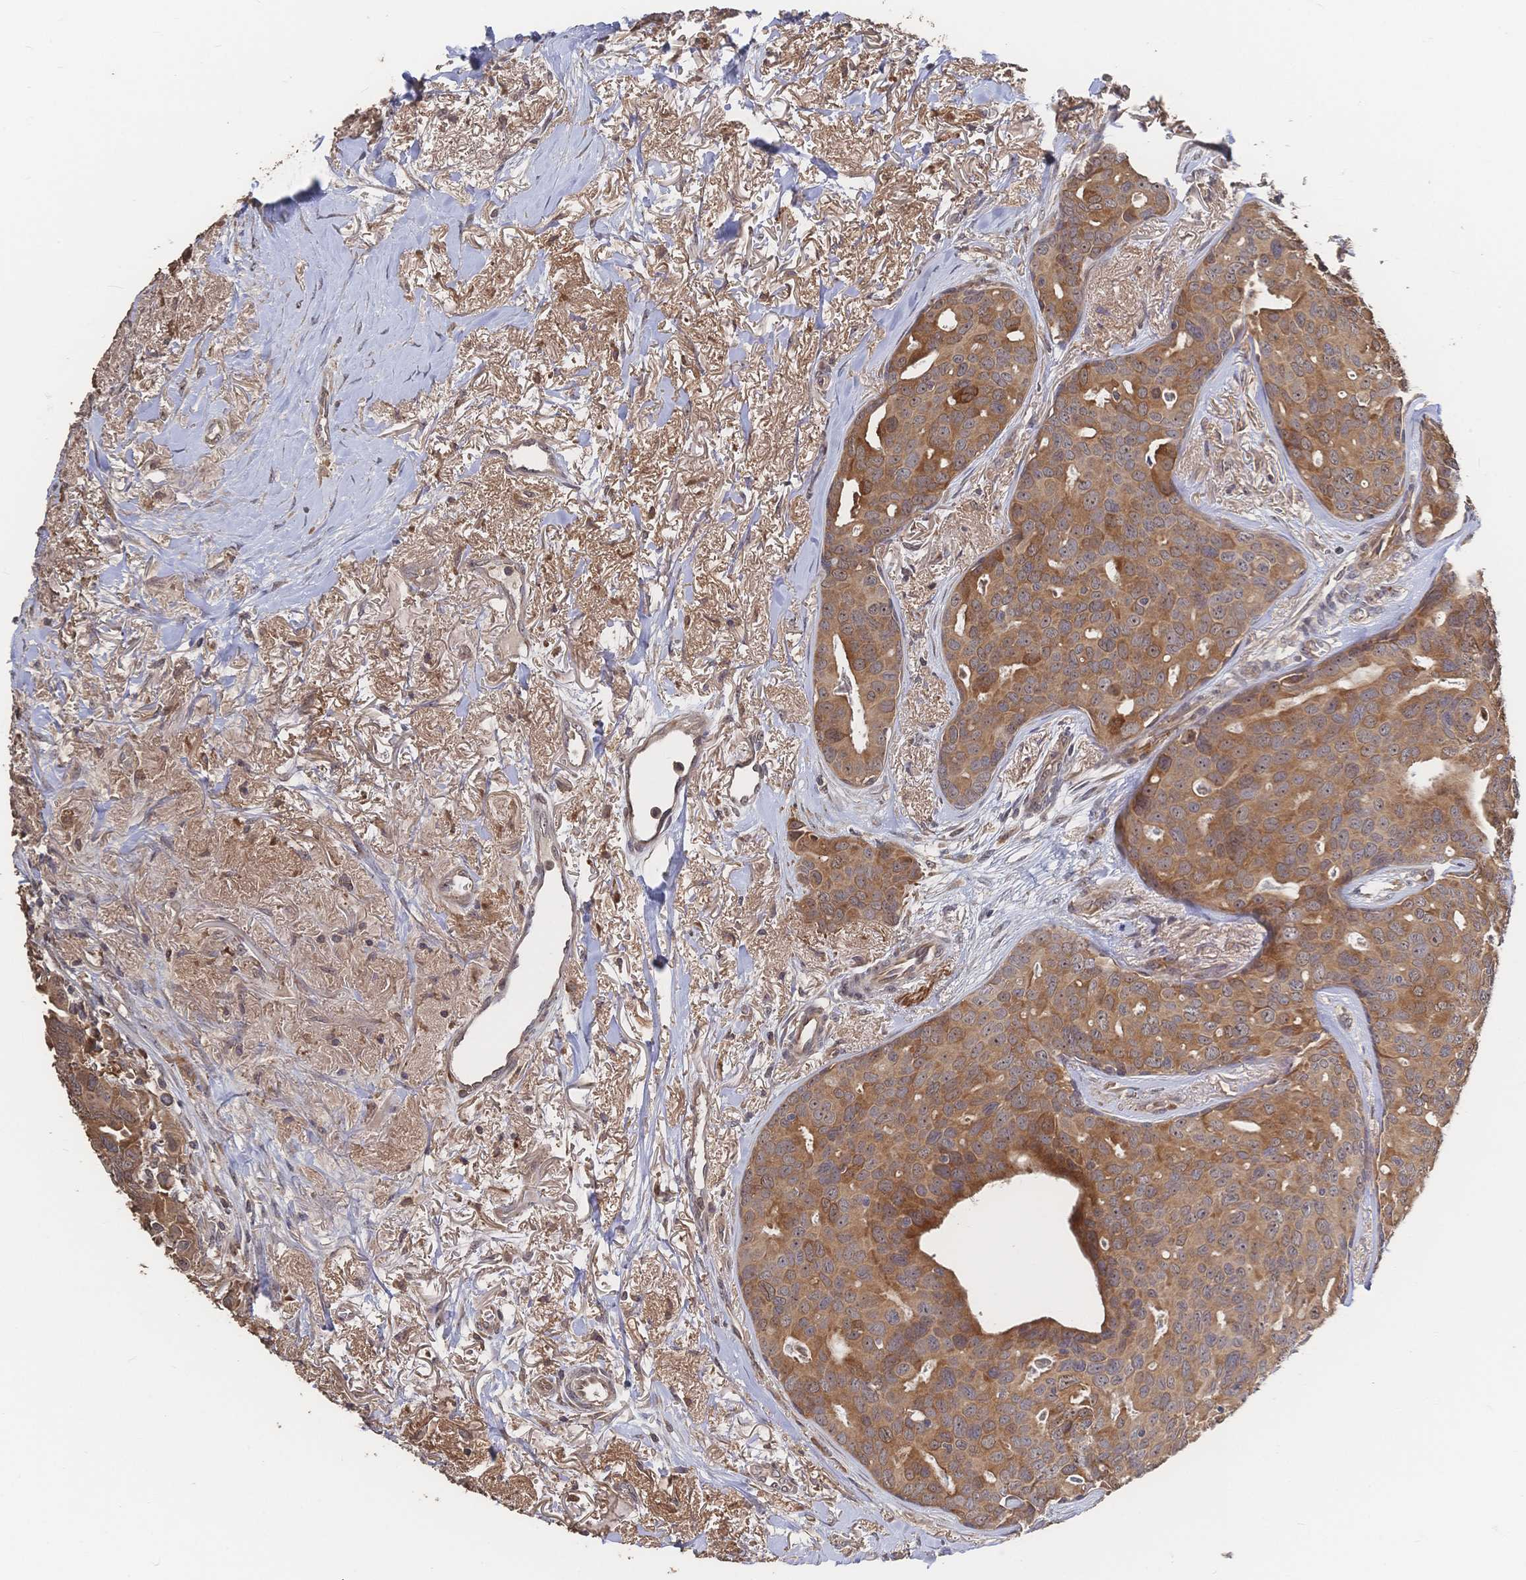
{"staining": {"intensity": "moderate", "quantity": ">75%", "location": "cytoplasmic/membranous,nuclear"}, "tissue": "breast cancer", "cell_type": "Tumor cells", "image_type": "cancer", "snomed": [{"axis": "morphology", "description": "Duct carcinoma"}, {"axis": "topography", "description": "Breast"}], "caption": "DAB immunohistochemical staining of breast infiltrating ductal carcinoma demonstrates moderate cytoplasmic/membranous and nuclear protein positivity in about >75% of tumor cells. (DAB IHC, brown staining for protein, blue staining for nuclei).", "gene": "DNAJA4", "patient": {"sex": "female", "age": 54}}